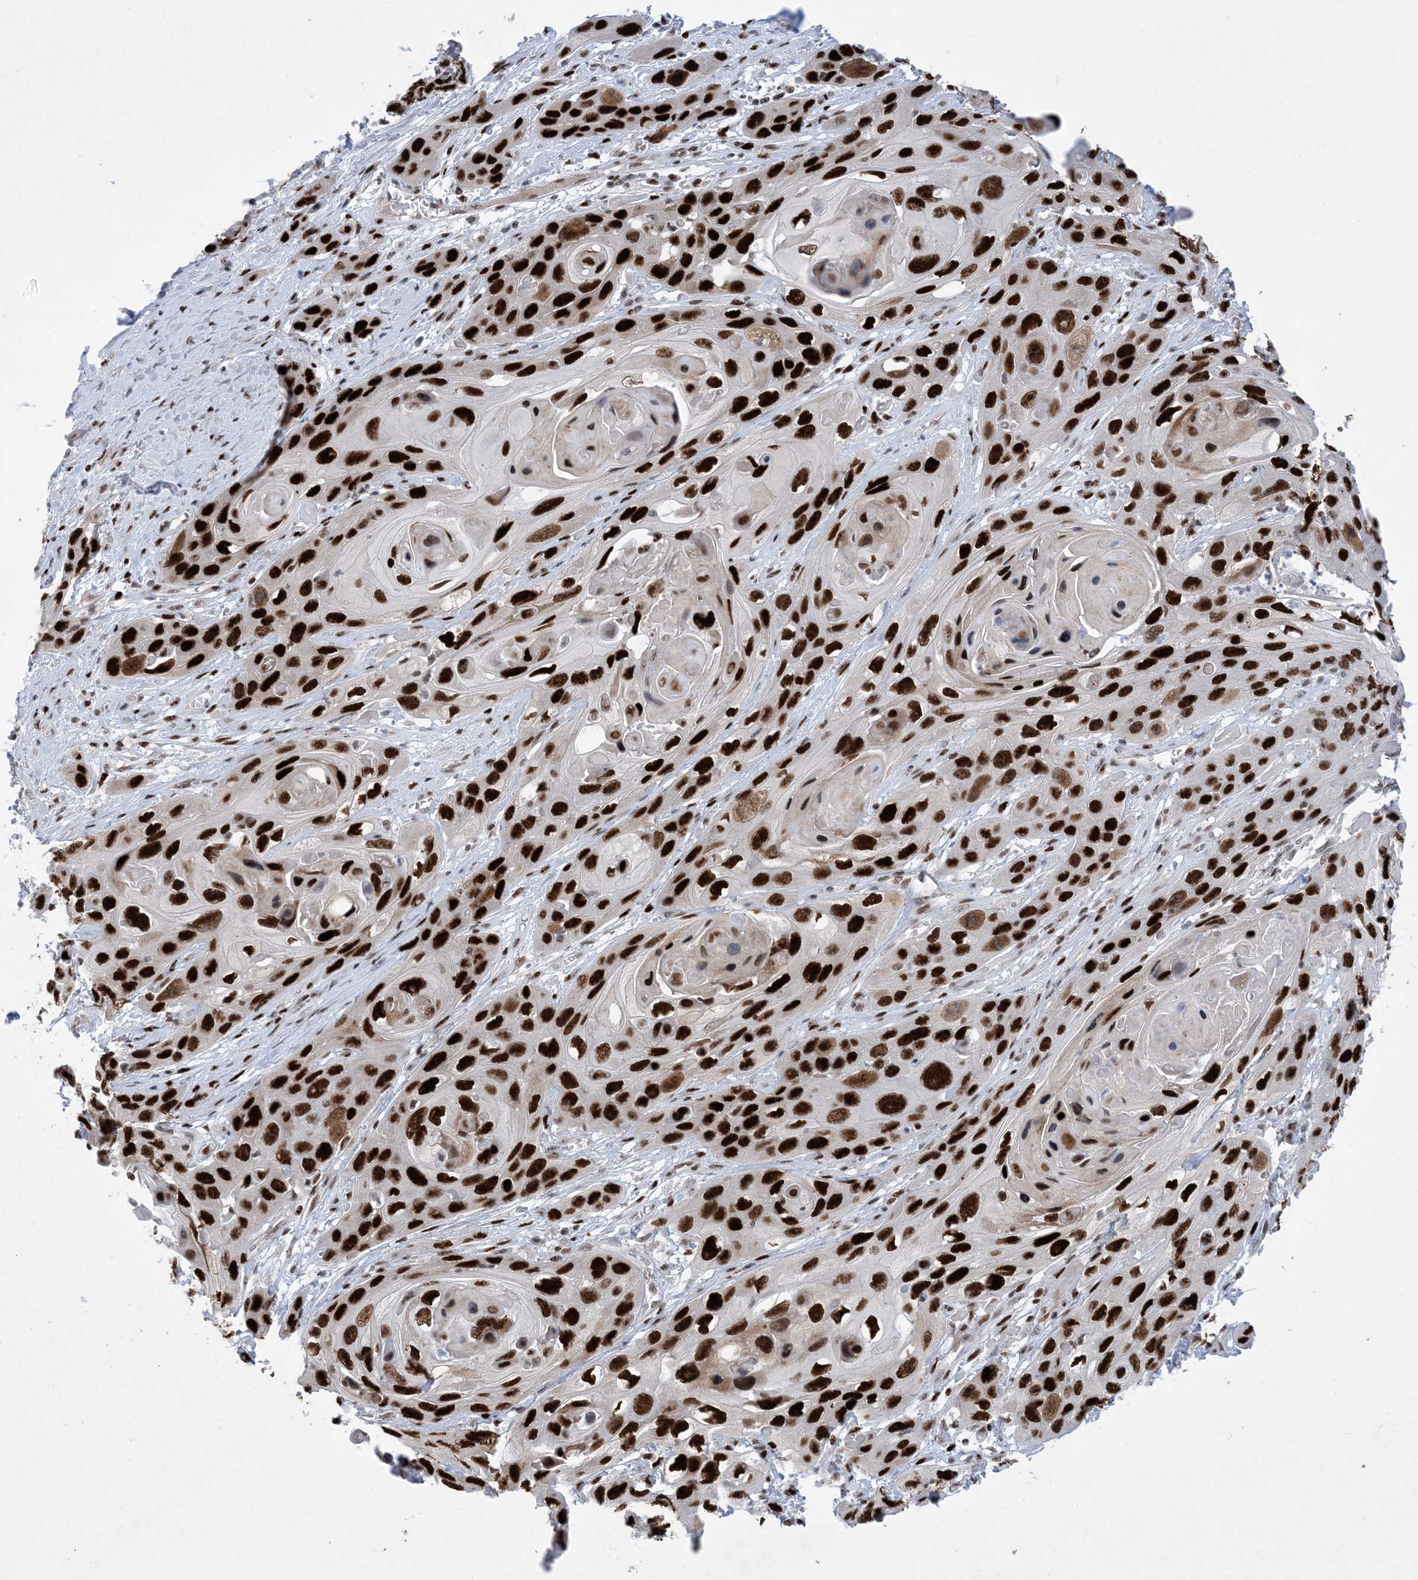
{"staining": {"intensity": "strong", "quantity": ">75%", "location": "nuclear"}, "tissue": "skin cancer", "cell_type": "Tumor cells", "image_type": "cancer", "snomed": [{"axis": "morphology", "description": "Squamous cell carcinoma, NOS"}, {"axis": "topography", "description": "Skin"}], "caption": "Immunohistochemistry (DAB (3,3'-diaminobenzidine)) staining of human squamous cell carcinoma (skin) displays strong nuclear protein staining in approximately >75% of tumor cells.", "gene": "TSPYL1", "patient": {"sex": "male", "age": 55}}